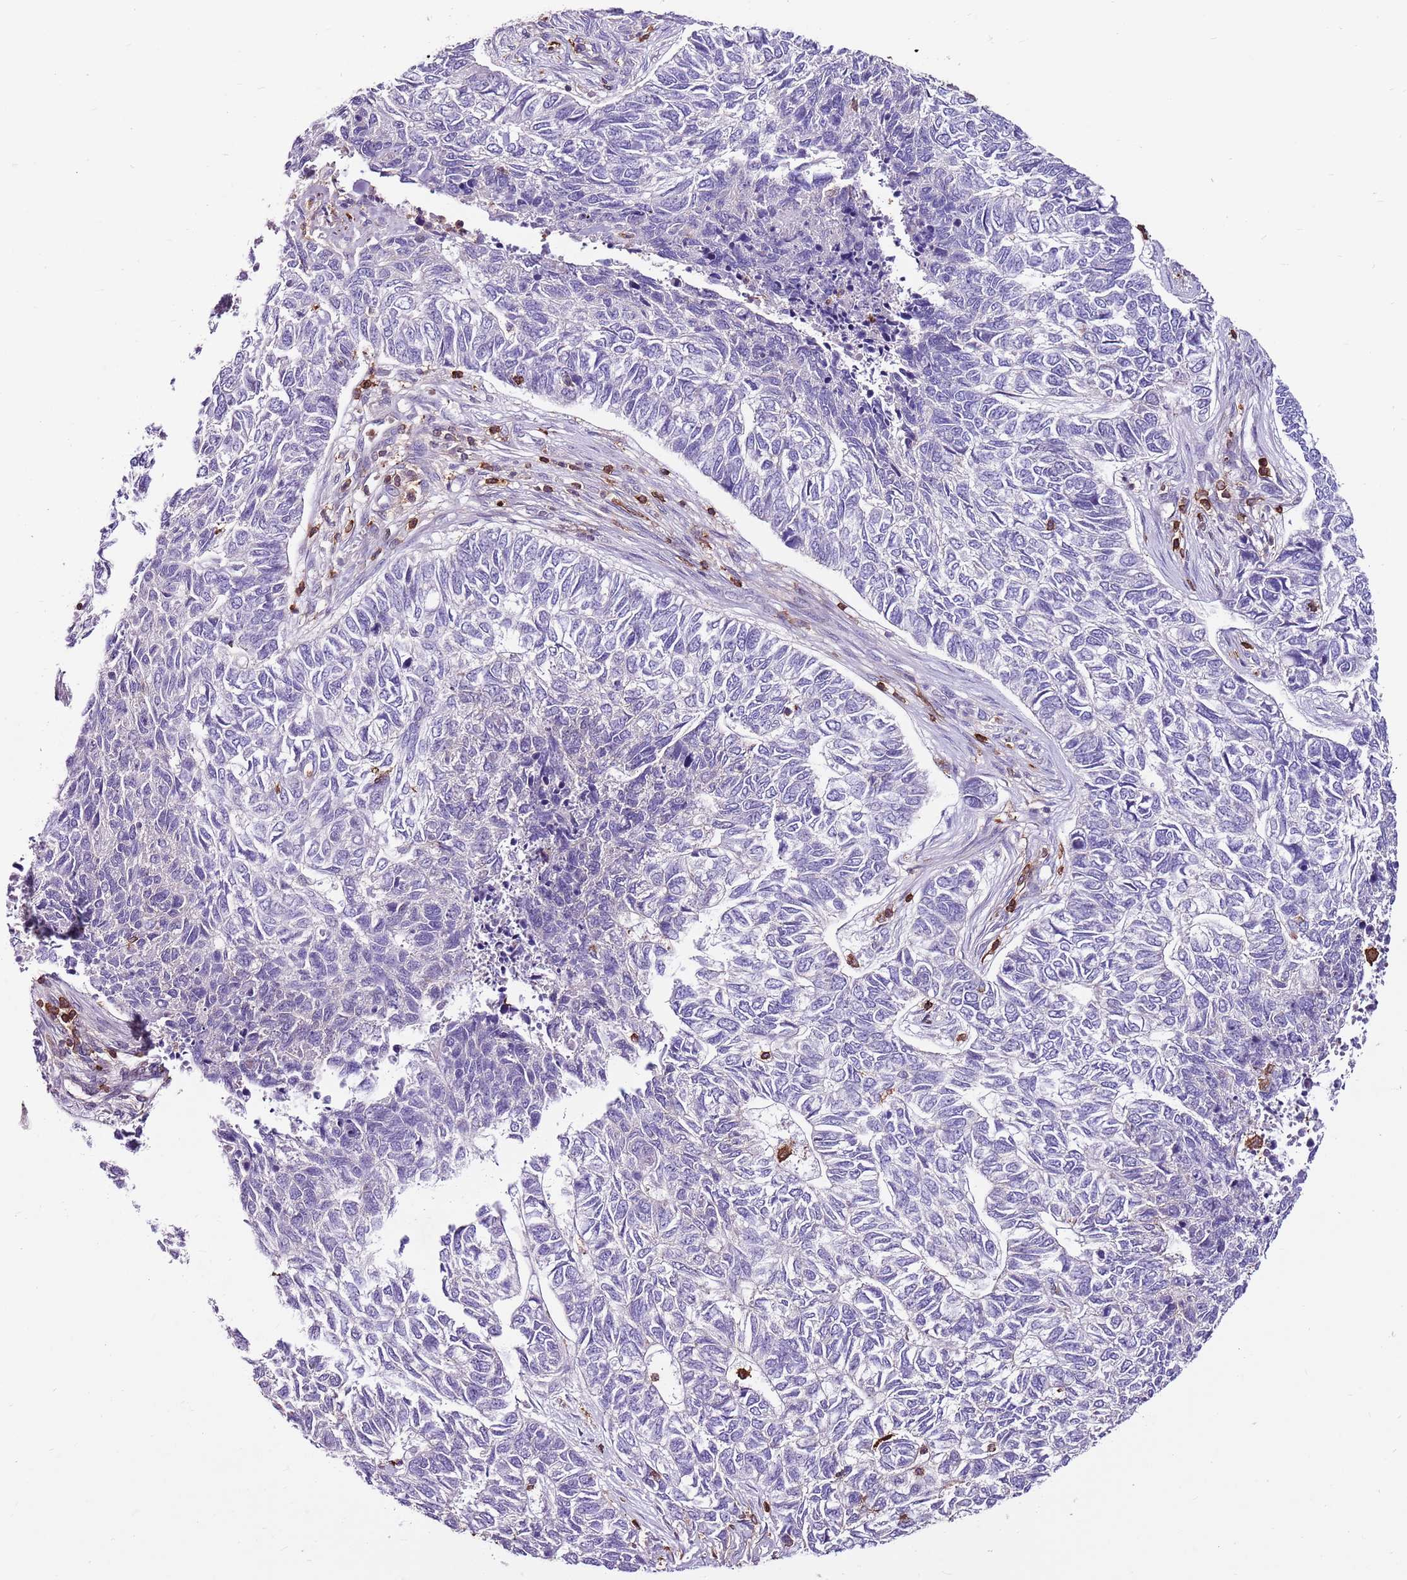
{"staining": {"intensity": "negative", "quantity": "none", "location": "none"}, "tissue": "skin cancer", "cell_type": "Tumor cells", "image_type": "cancer", "snomed": [{"axis": "morphology", "description": "Basal cell carcinoma"}, {"axis": "topography", "description": "Skin"}], "caption": "High magnification brightfield microscopy of skin cancer stained with DAB (3,3'-diaminobenzidine) (brown) and counterstained with hematoxylin (blue): tumor cells show no significant staining.", "gene": "ZSWIM1", "patient": {"sex": "female", "age": 65}}